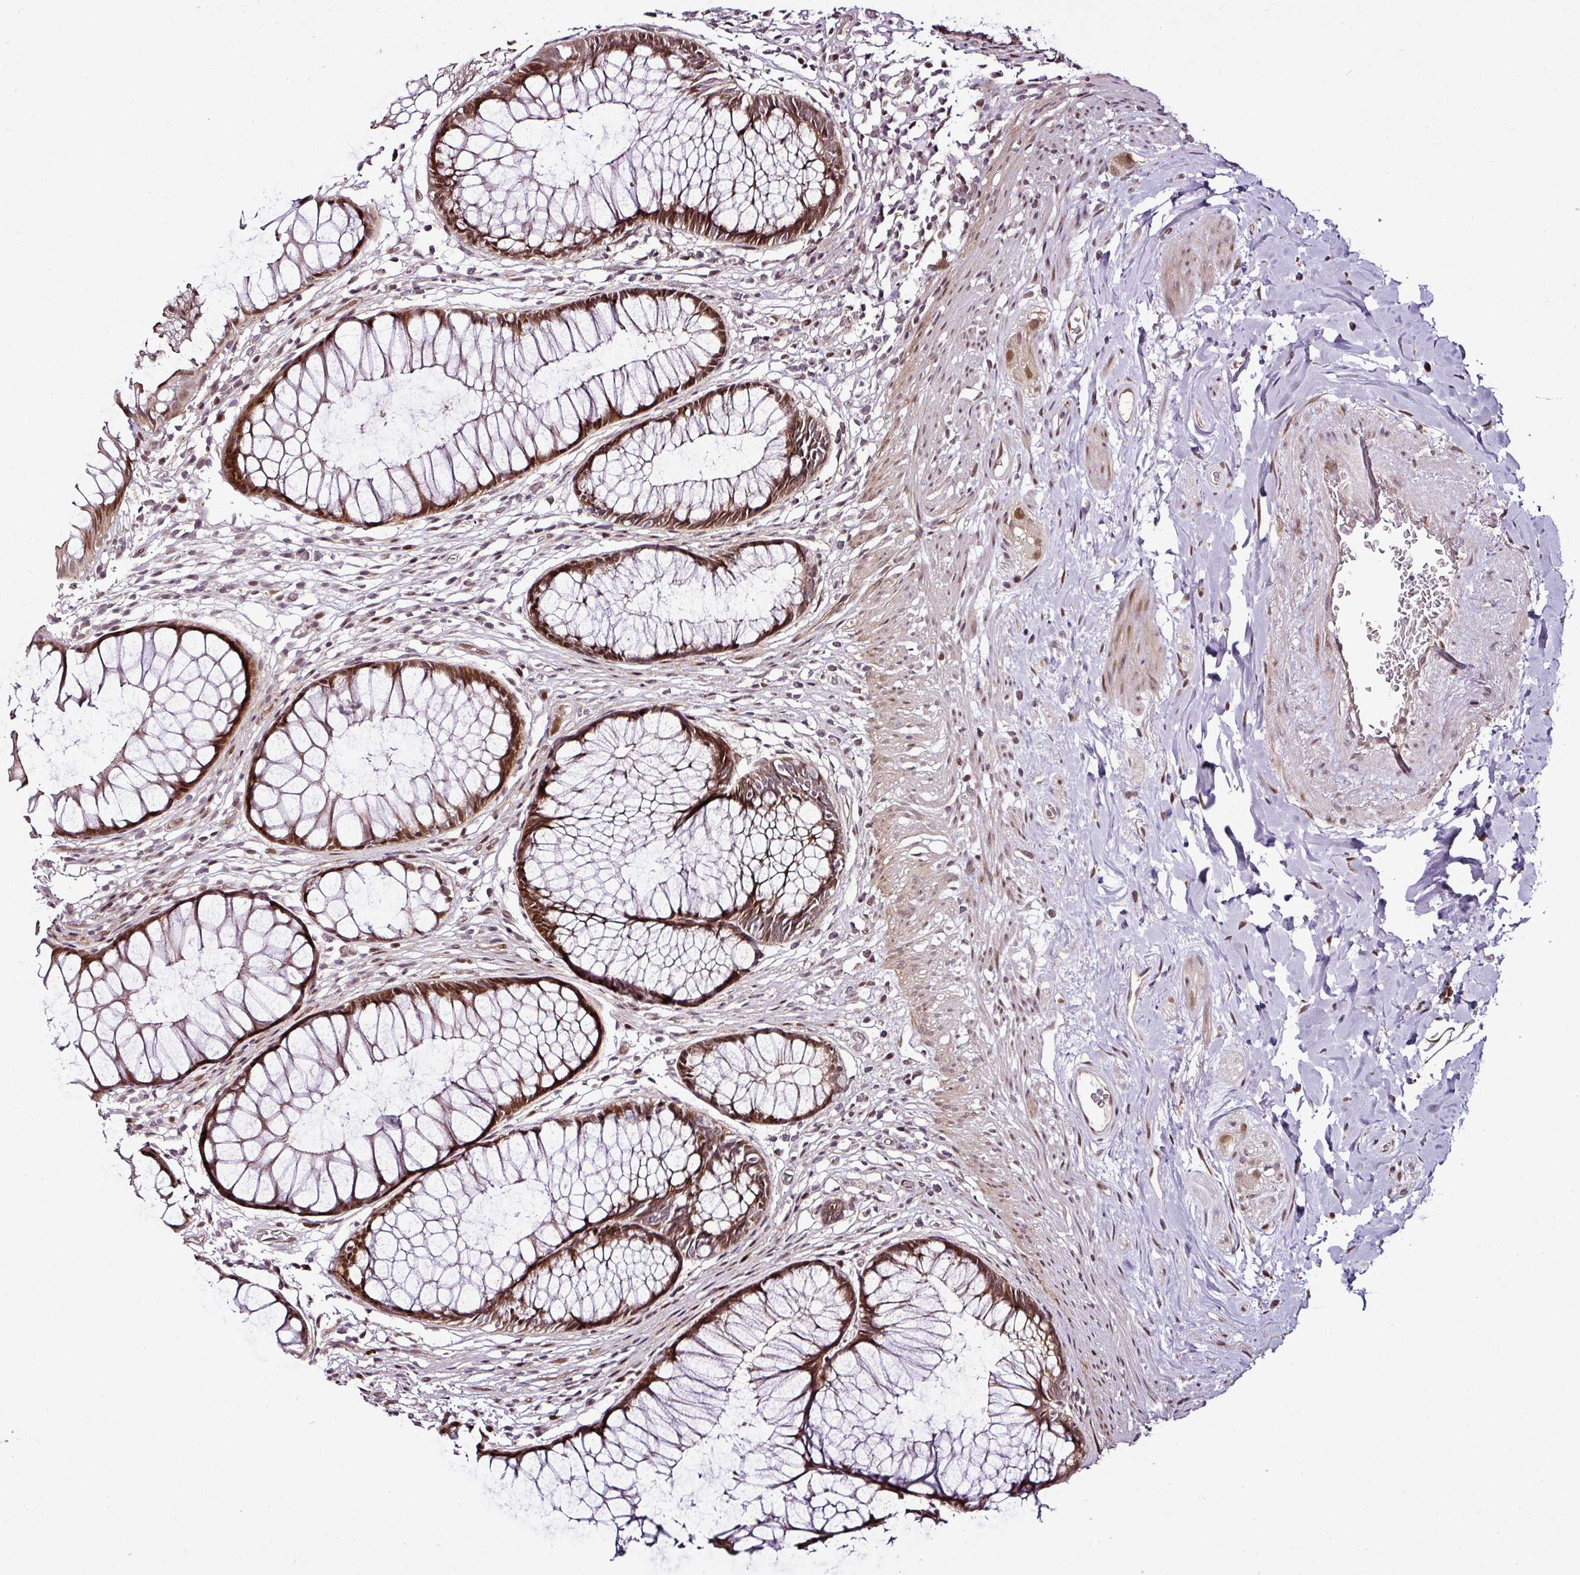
{"staining": {"intensity": "moderate", "quantity": ">75%", "location": "cytoplasmic/membranous,nuclear"}, "tissue": "rectum", "cell_type": "Glandular cells", "image_type": "normal", "snomed": [{"axis": "morphology", "description": "Normal tissue, NOS"}, {"axis": "topography", "description": "Smooth muscle"}, {"axis": "topography", "description": "Rectum"}], "caption": "Moderate cytoplasmic/membranous,nuclear staining is seen in about >75% of glandular cells in unremarkable rectum. Nuclei are stained in blue.", "gene": "COPRS", "patient": {"sex": "male", "age": 53}}